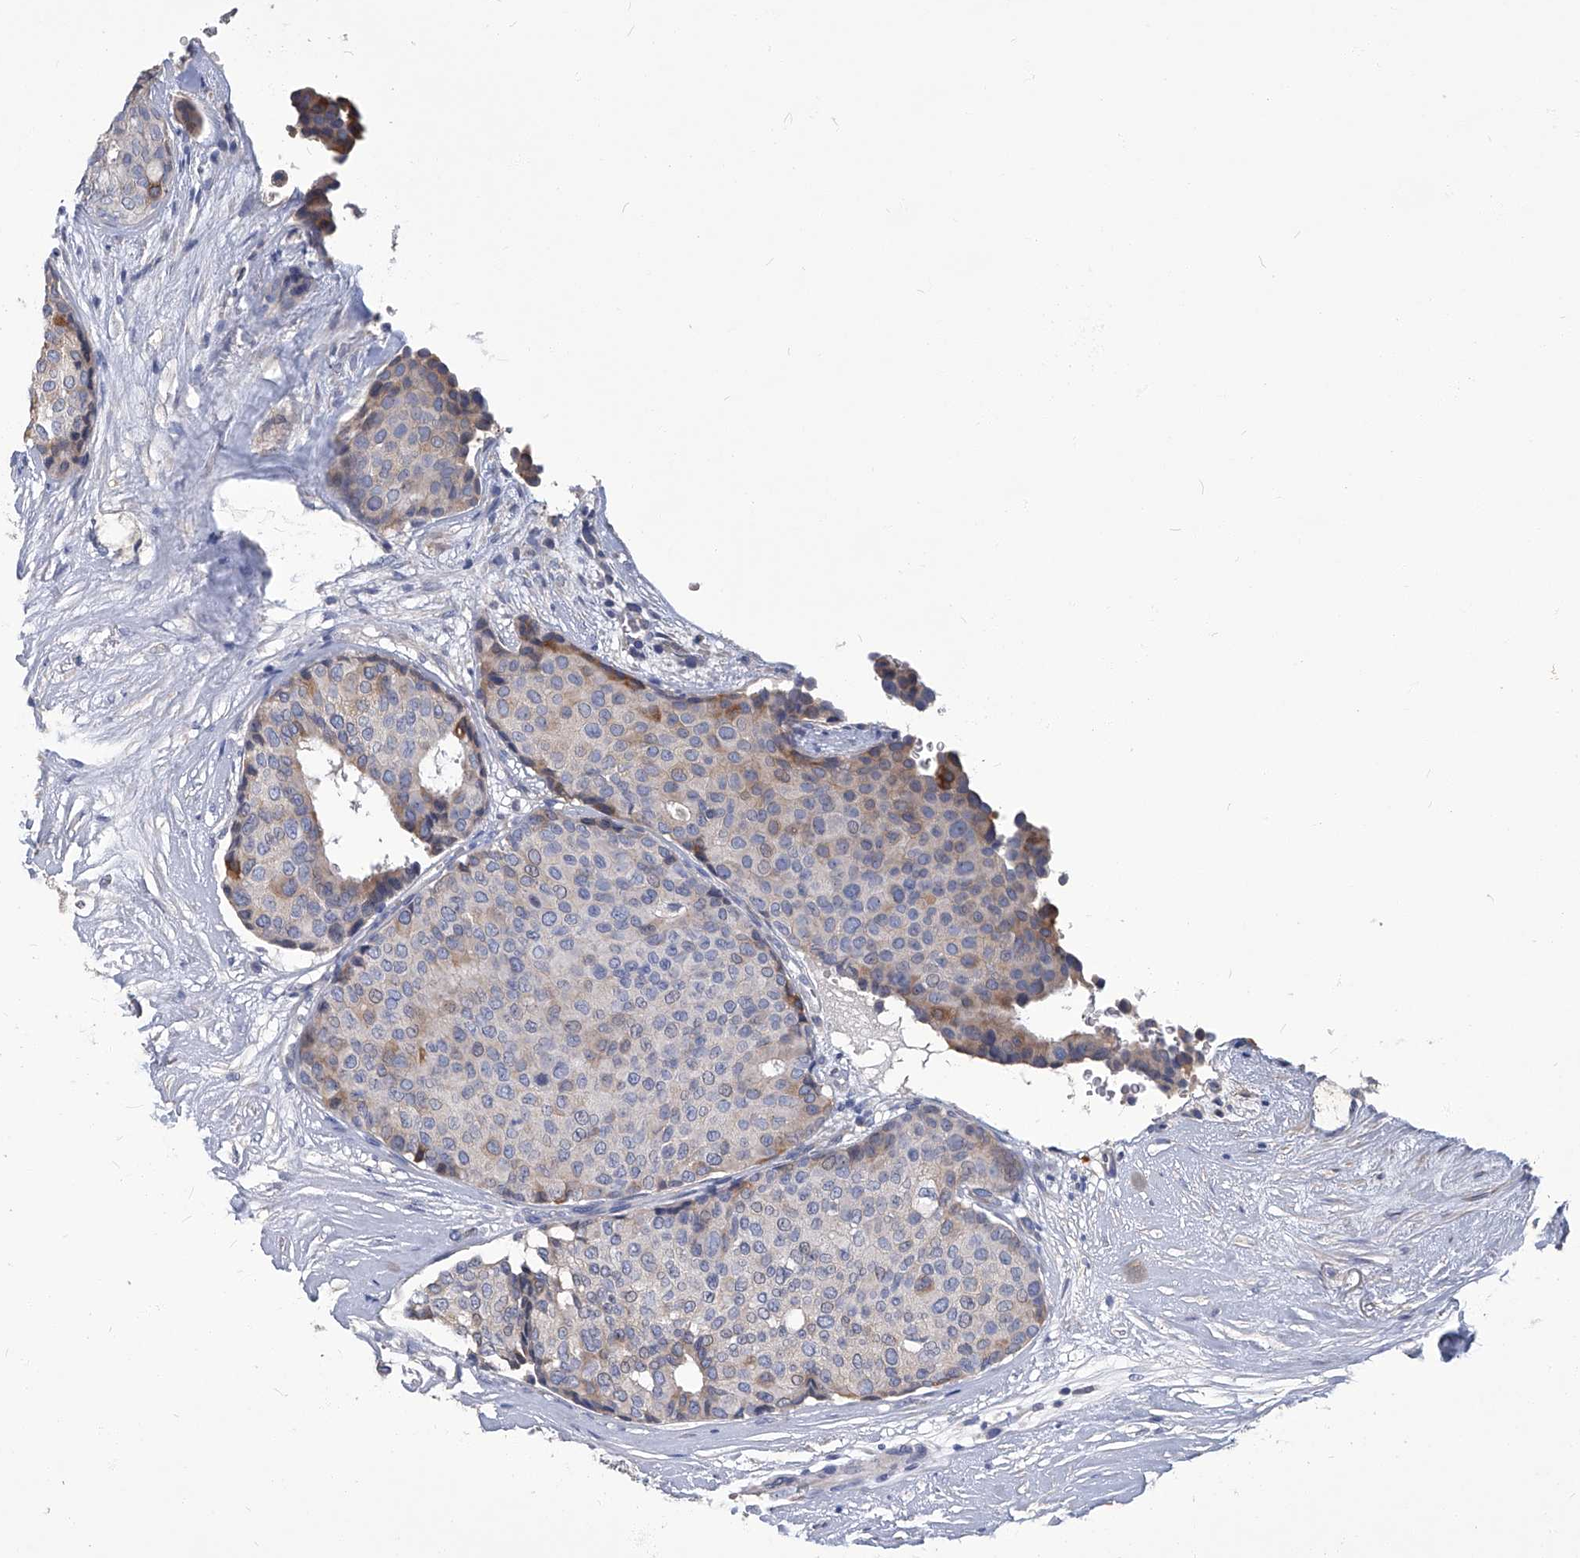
{"staining": {"intensity": "weak", "quantity": "<25%", "location": "cytoplasmic/membranous"}, "tissue": "breast cancer", "cell_type": "Tumor cells", "image_type": "cancer", "snomed": [{"axis": "morphology", "description": "Duct carcinoma"}, {"axis": "topography", "description": "Breast"}], "caption": "The immunohistochemistry (IHC) photomicrograph has no significant positivity in tumor cells of breast invasive ductal carcinoma tissue. Brightfield microscopy of IHC stained with DAB (3,3'-diaminobenzidine) (brown) and hematoxylin (blue), captured at high magnification.", "gene": "TGFBR1", "patient": {"sex": "female", "age": 75}}